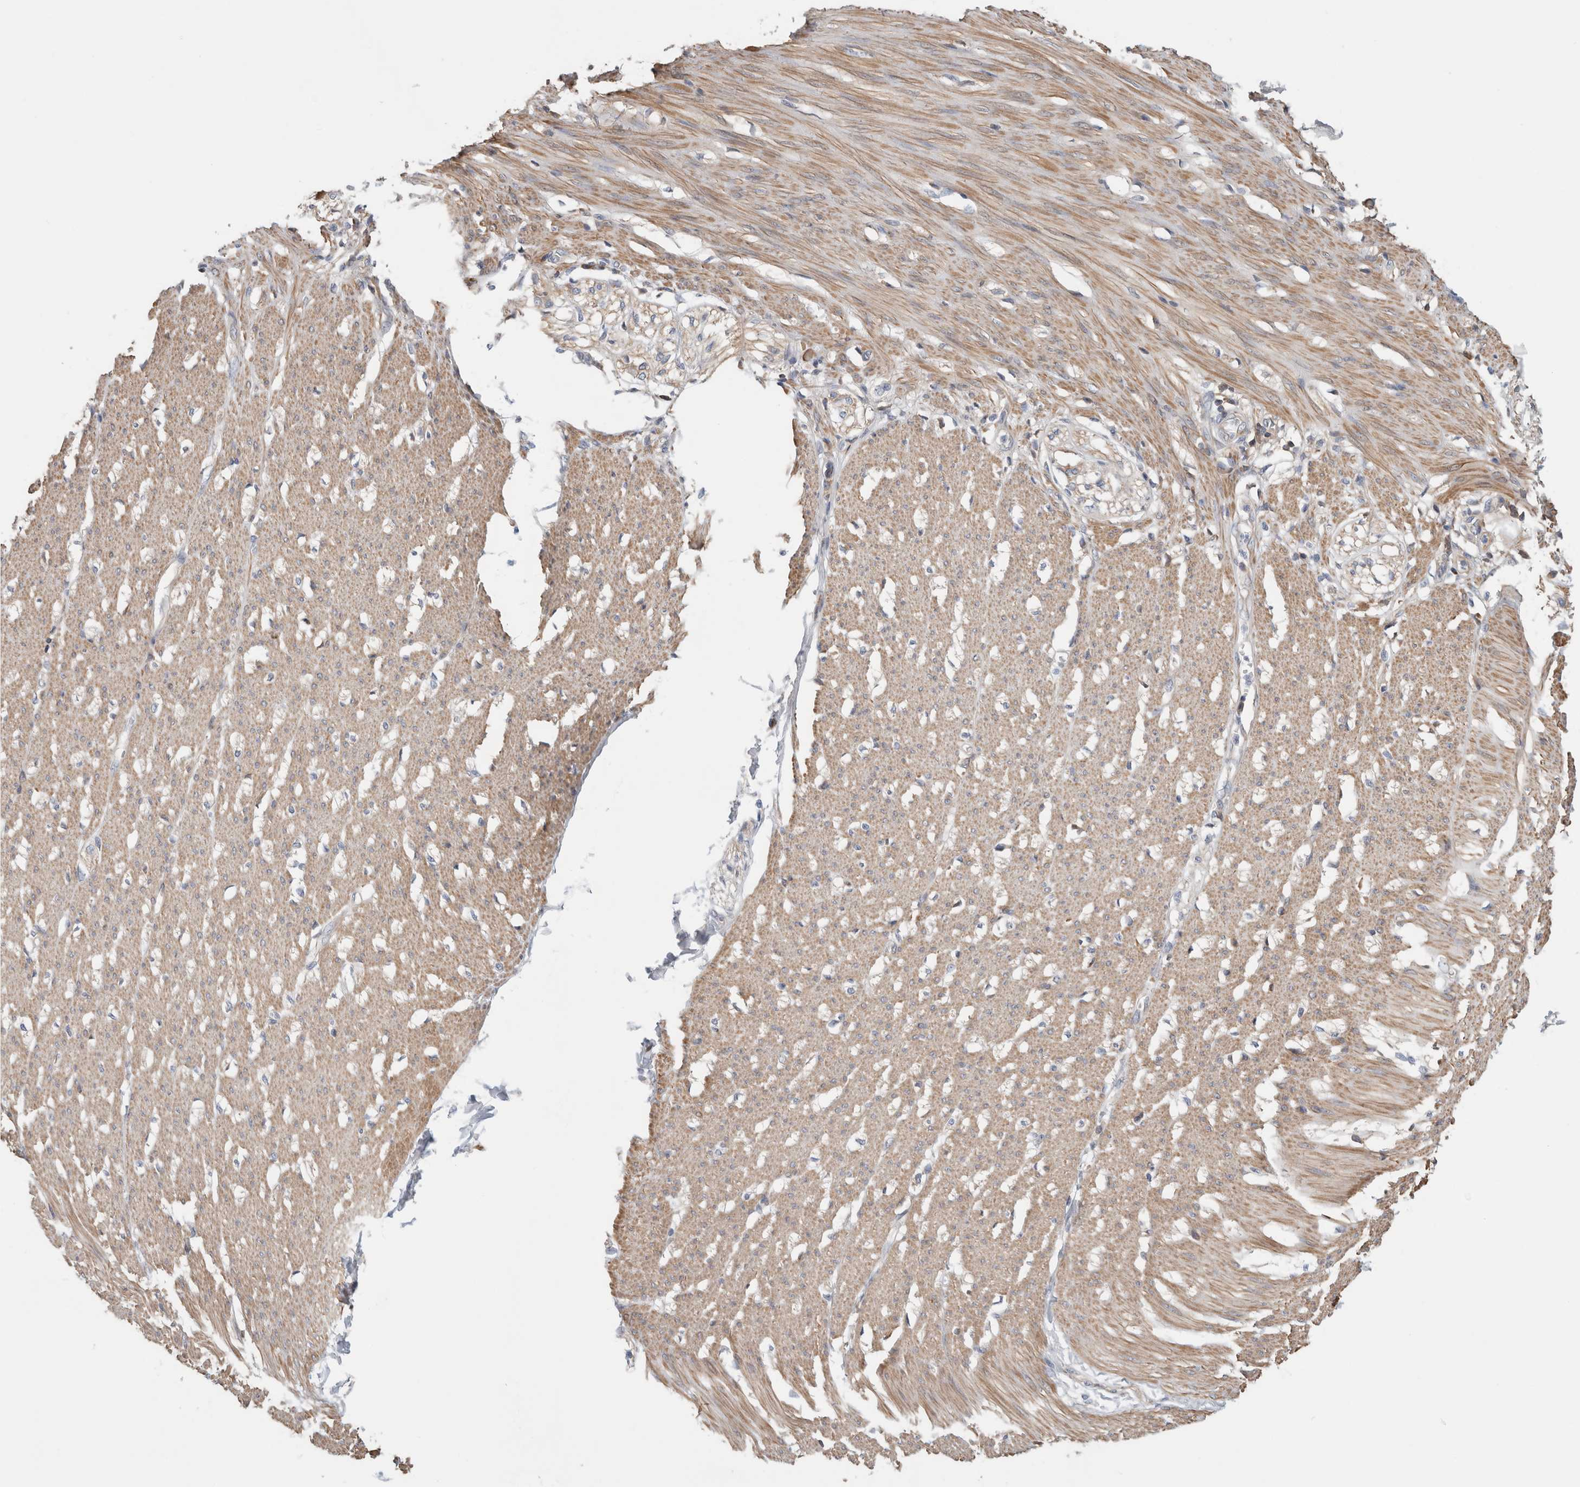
{"staining": {"intensity": "moderate", "quantity": ">75%", "location": "cytoplasmic/membranous"}, "tissue": "smooth muscle", "cell_type": "Smooth muscle cells", "image_type": "normal", "snomed": [{"axis": "morphology", "description": "Normal tissue, NOS"}, {"axis": "morphology", "description": "Adenocarcinoma, NOS"}, {"axis": "topography", "description": "Colon"}, {"axis": "topography", "description": "Peripheral nerve tissue"}], "caption": "This image displays benign smooth muscle stained with immunohistochemistry to label a protein in brown. The cytoplasmic/membranous of smooth muscle cells show moderate positivity for the protein. Nuclei are counter-stained blue.", "gene": "CFI", "patient": {"sex": "male", "age": 14}}